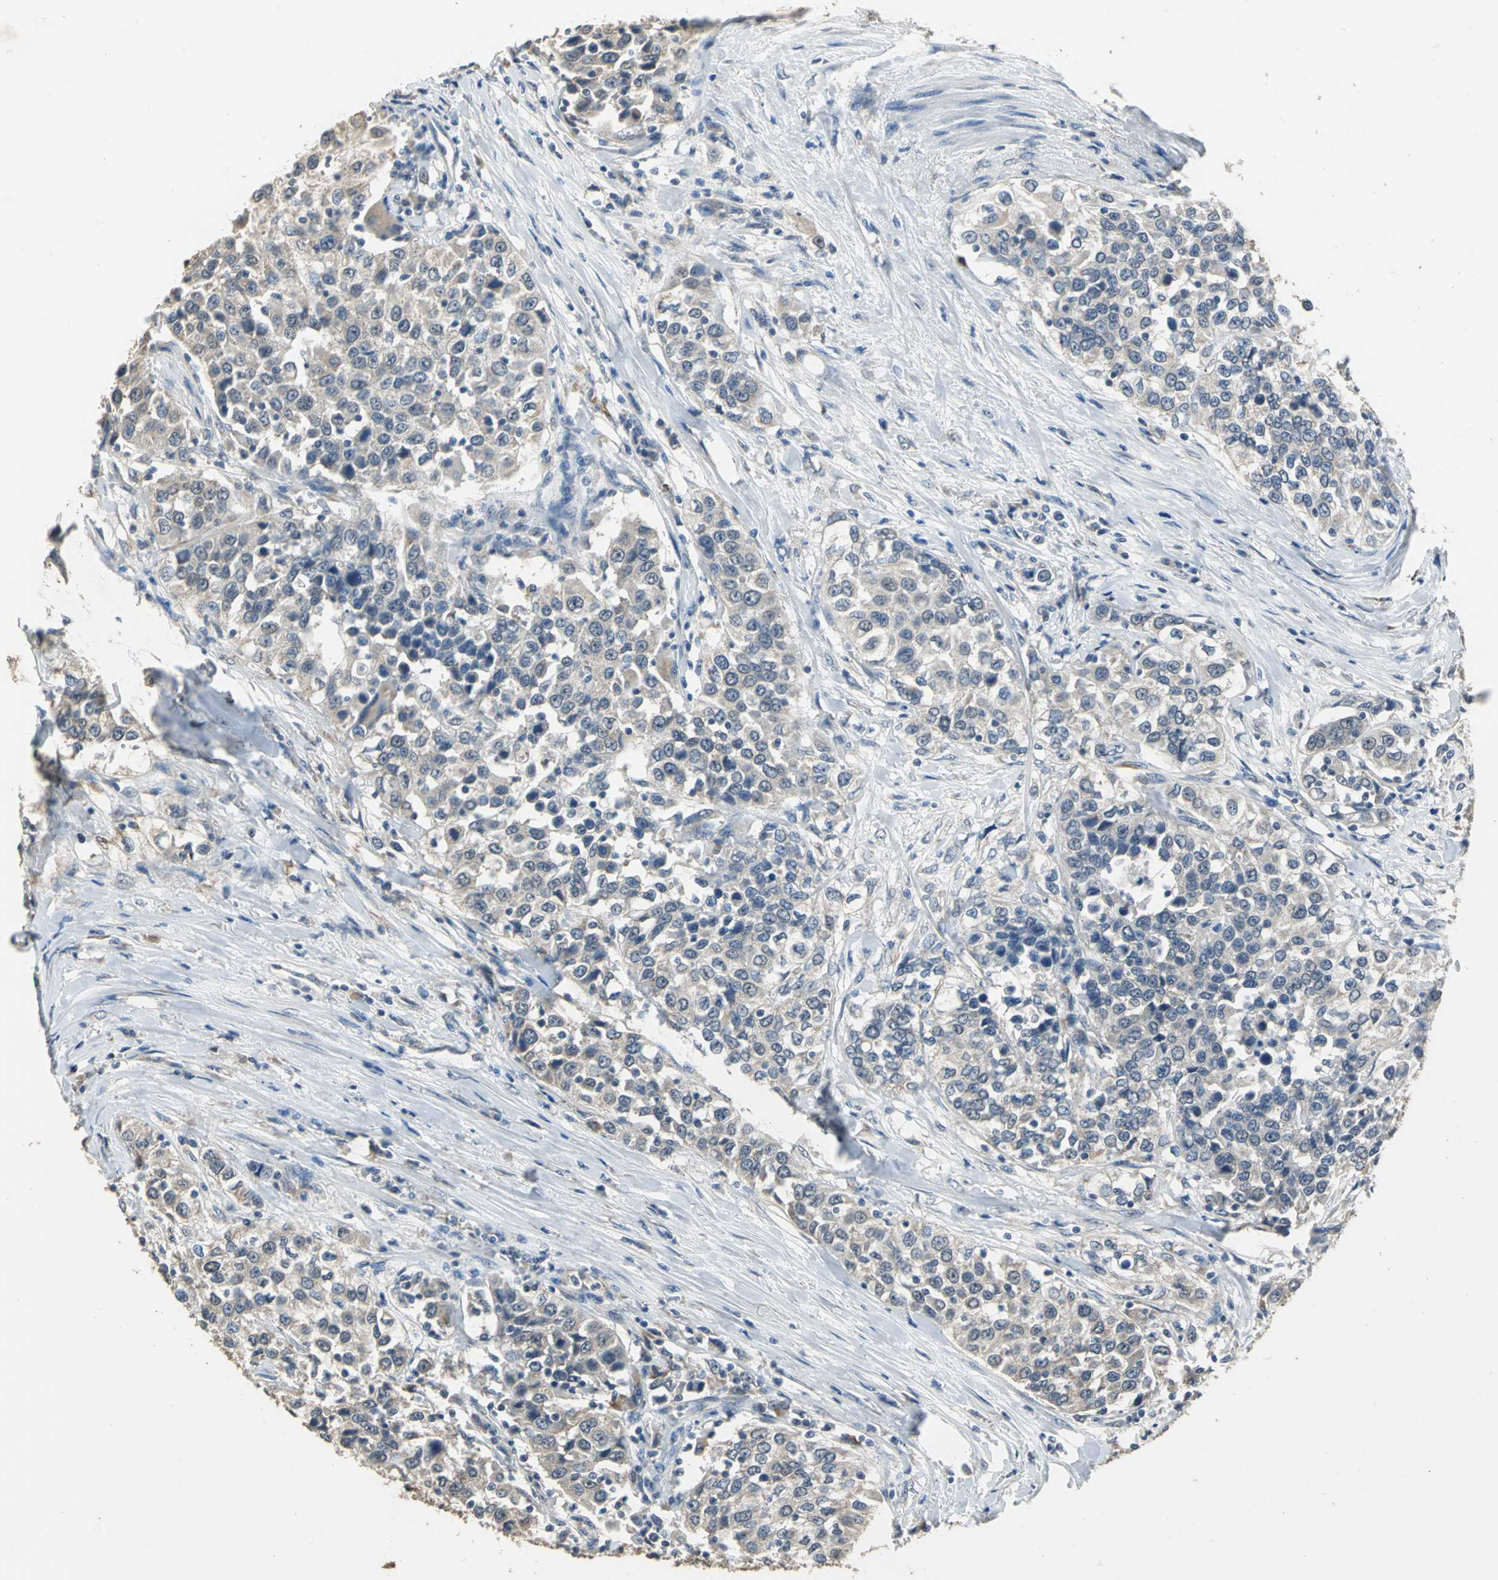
{"staining": {"intensity": "weak", "quantity": ">75%", "location": "cytoplasmic/membranous"}, "tissue": "urothelial cancer", "cell_type": "Tumor cells", "image_type": "cancer", "snomed": [{"axis": "morphology", "description": "Urothelial carcinoma, High grade"}, {"axis": "topography", "description": "Urinary bladder"}], "caption": "An immunohistochemistry image of tumor tissue is shown. Protein staining in brown labels weak cytoplasmic/membranous positivity in urothelial cancer within tumor cells. The protein of interest is stained brown, and the nuclei are stained in blue (DAB IHC with brightfield microscopy, high magnification).", "gene": "OCLN", "patient": {"sex": "female", "age": 80}}